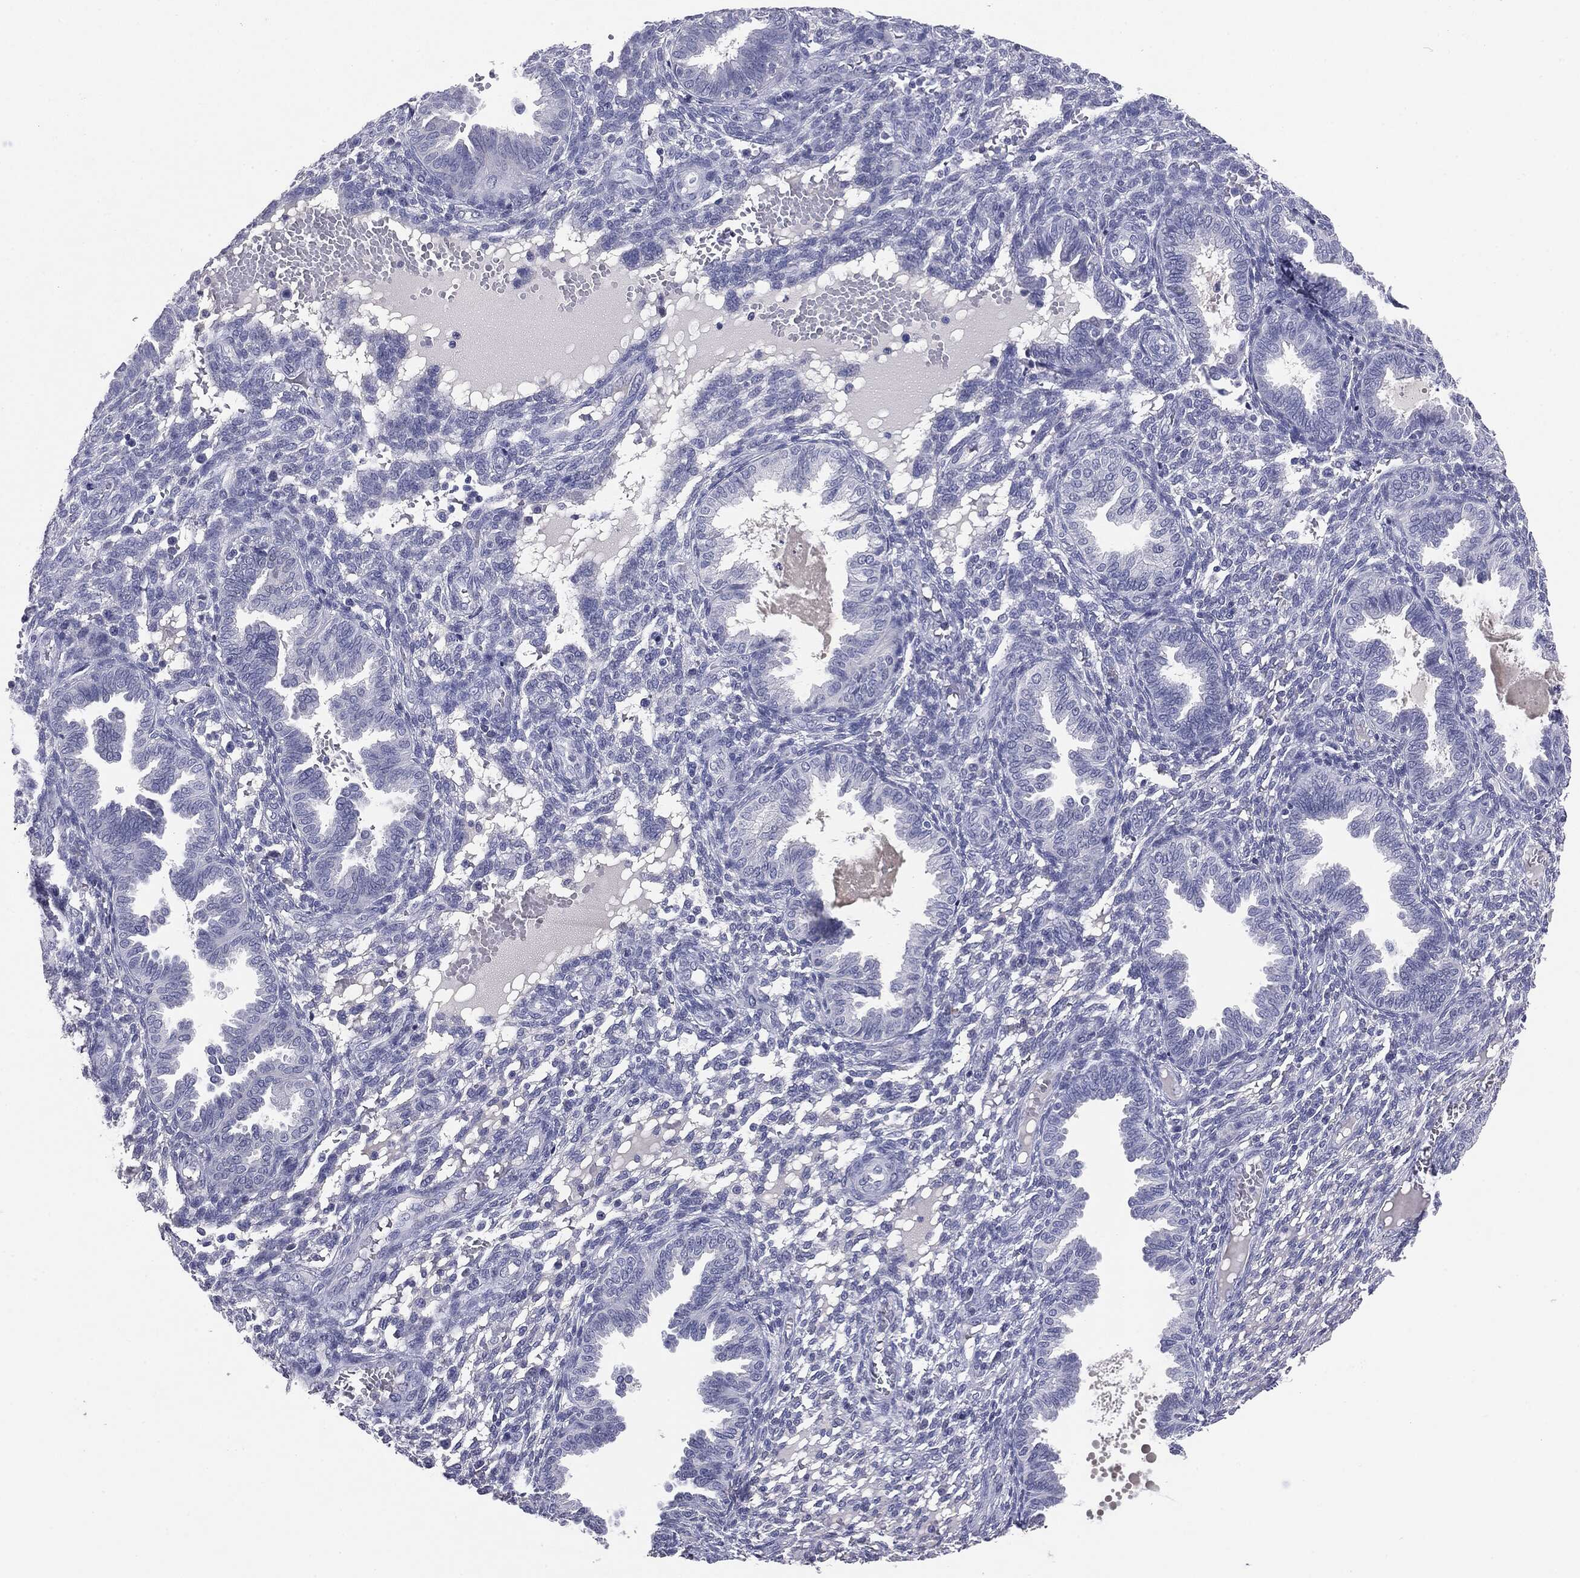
{"staining": {"intensity": "negative", "quantity": "none", "location": "none"}, "tissue": "endometrium", "cell_type": "Cells in endometrial stroma", "image_type": "normal", "snomed": [{"axis": "morphology", "description": "Normal tissue, NOS"}, {"axis": "topography", "description": "Endometrium"}], "caption": "A histopathology image of human endometrium is negative for staining in cells in endometrial stroma. (Immunohistochemistry, brightfield microscopy, high magnification).", "gene": "SERPINB4", "patient": {"sex": "female", "age": 42}}